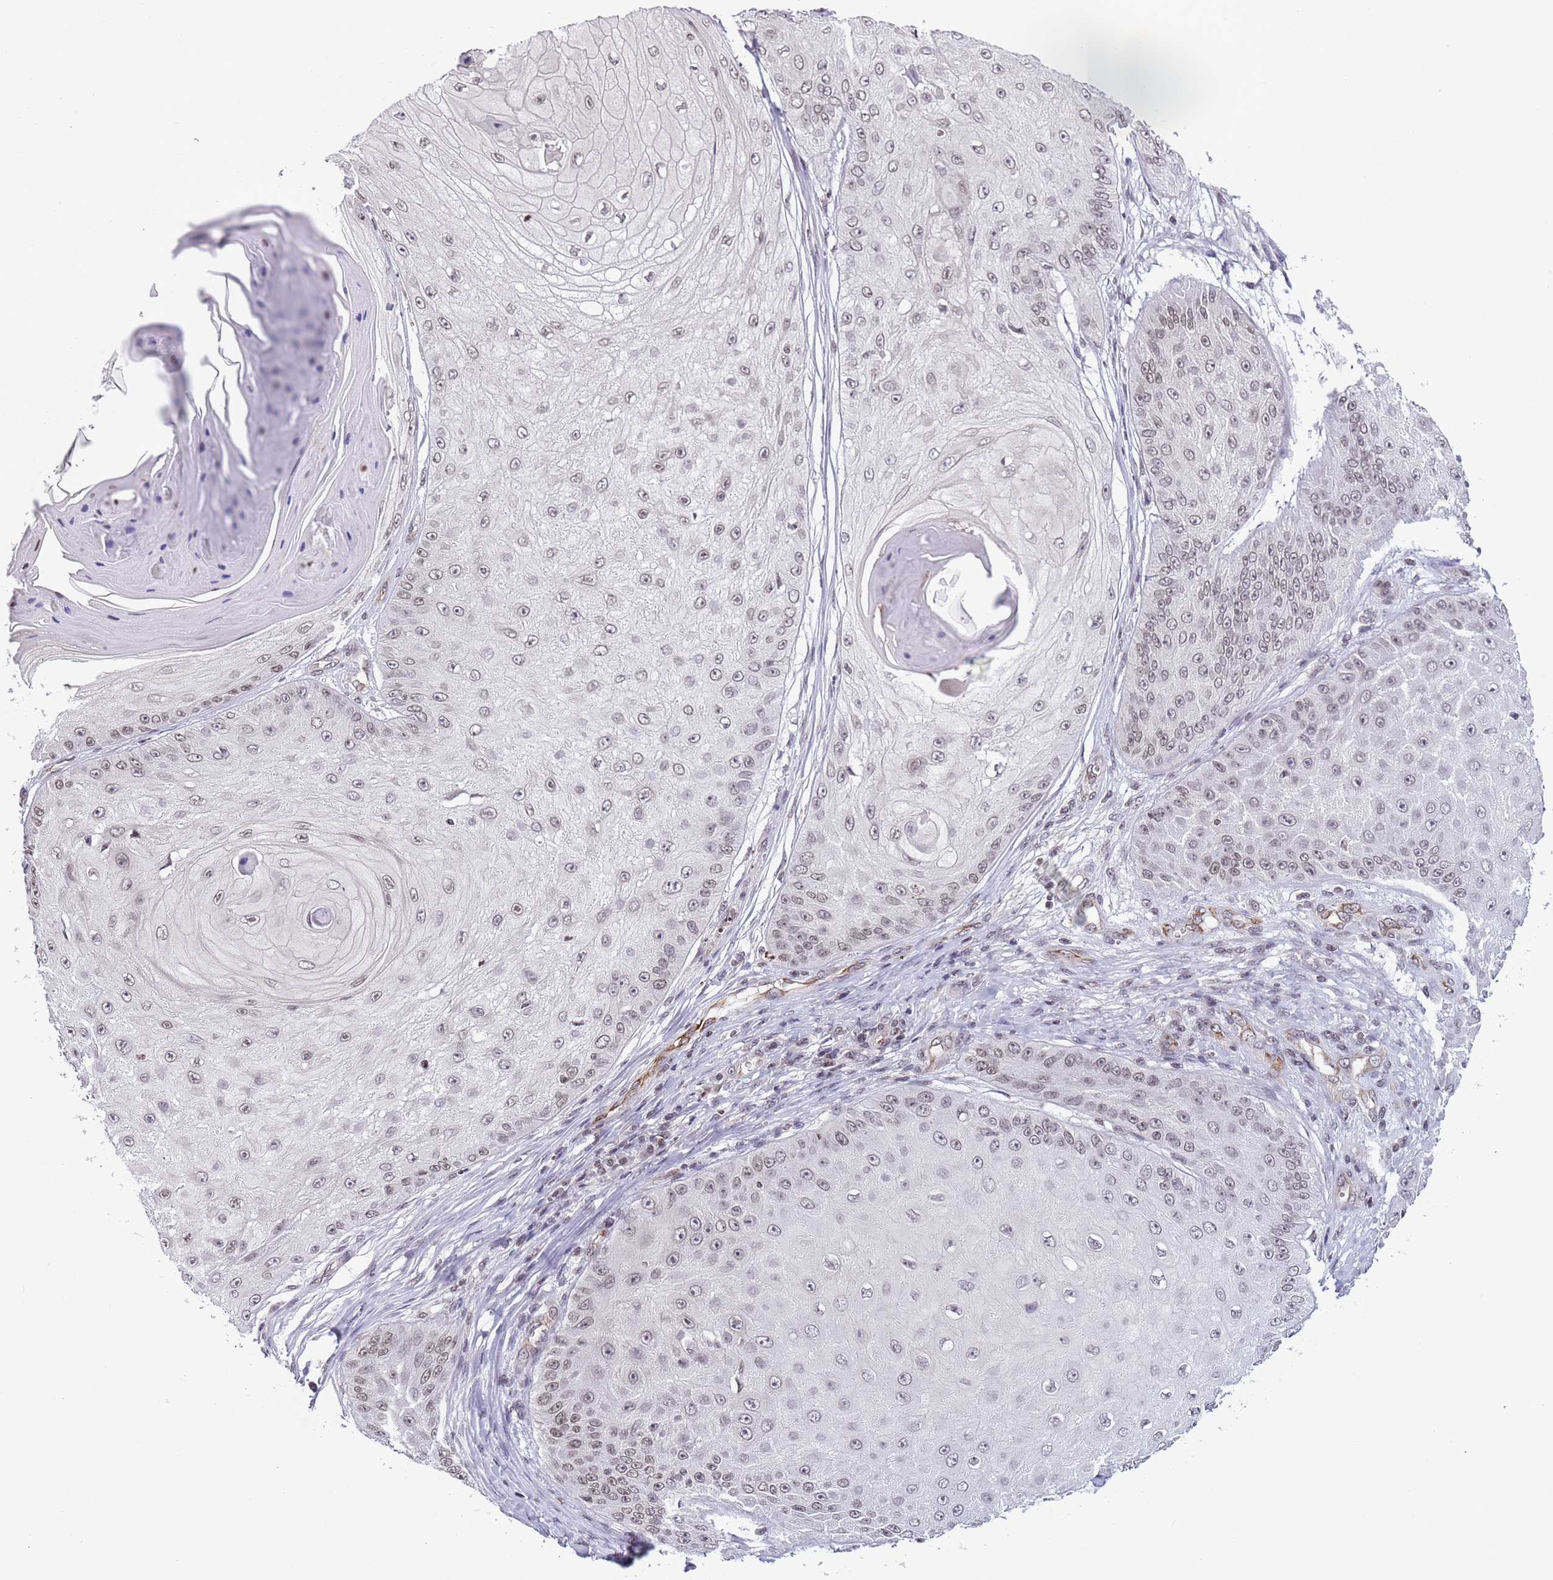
{"staining": {"intensity": "weak", "quantity": "25%-75%", "location": "nuclear"}, "tissue": "skin cancer", "cell_type": "Tumor cells", "image_type": "cancer", "snomed": [{"axis": "morphology", "description": "Squamous cell carcinoma, NOS"}, {"axis": "topography", "description": "Skin"}], "caption": "A brown stain highlights weak nuclear staining of a protein in human skin cancer (squamous cell carcinoma) tumor cells. Using DAB (3,3'-diaminobenzidine) (brown) and hematoxylin (blue) stains, captured at high magnification using brightfield microscopy.", "gene": "NRIP1", "patient": {"sex": "male", "age": 70}}